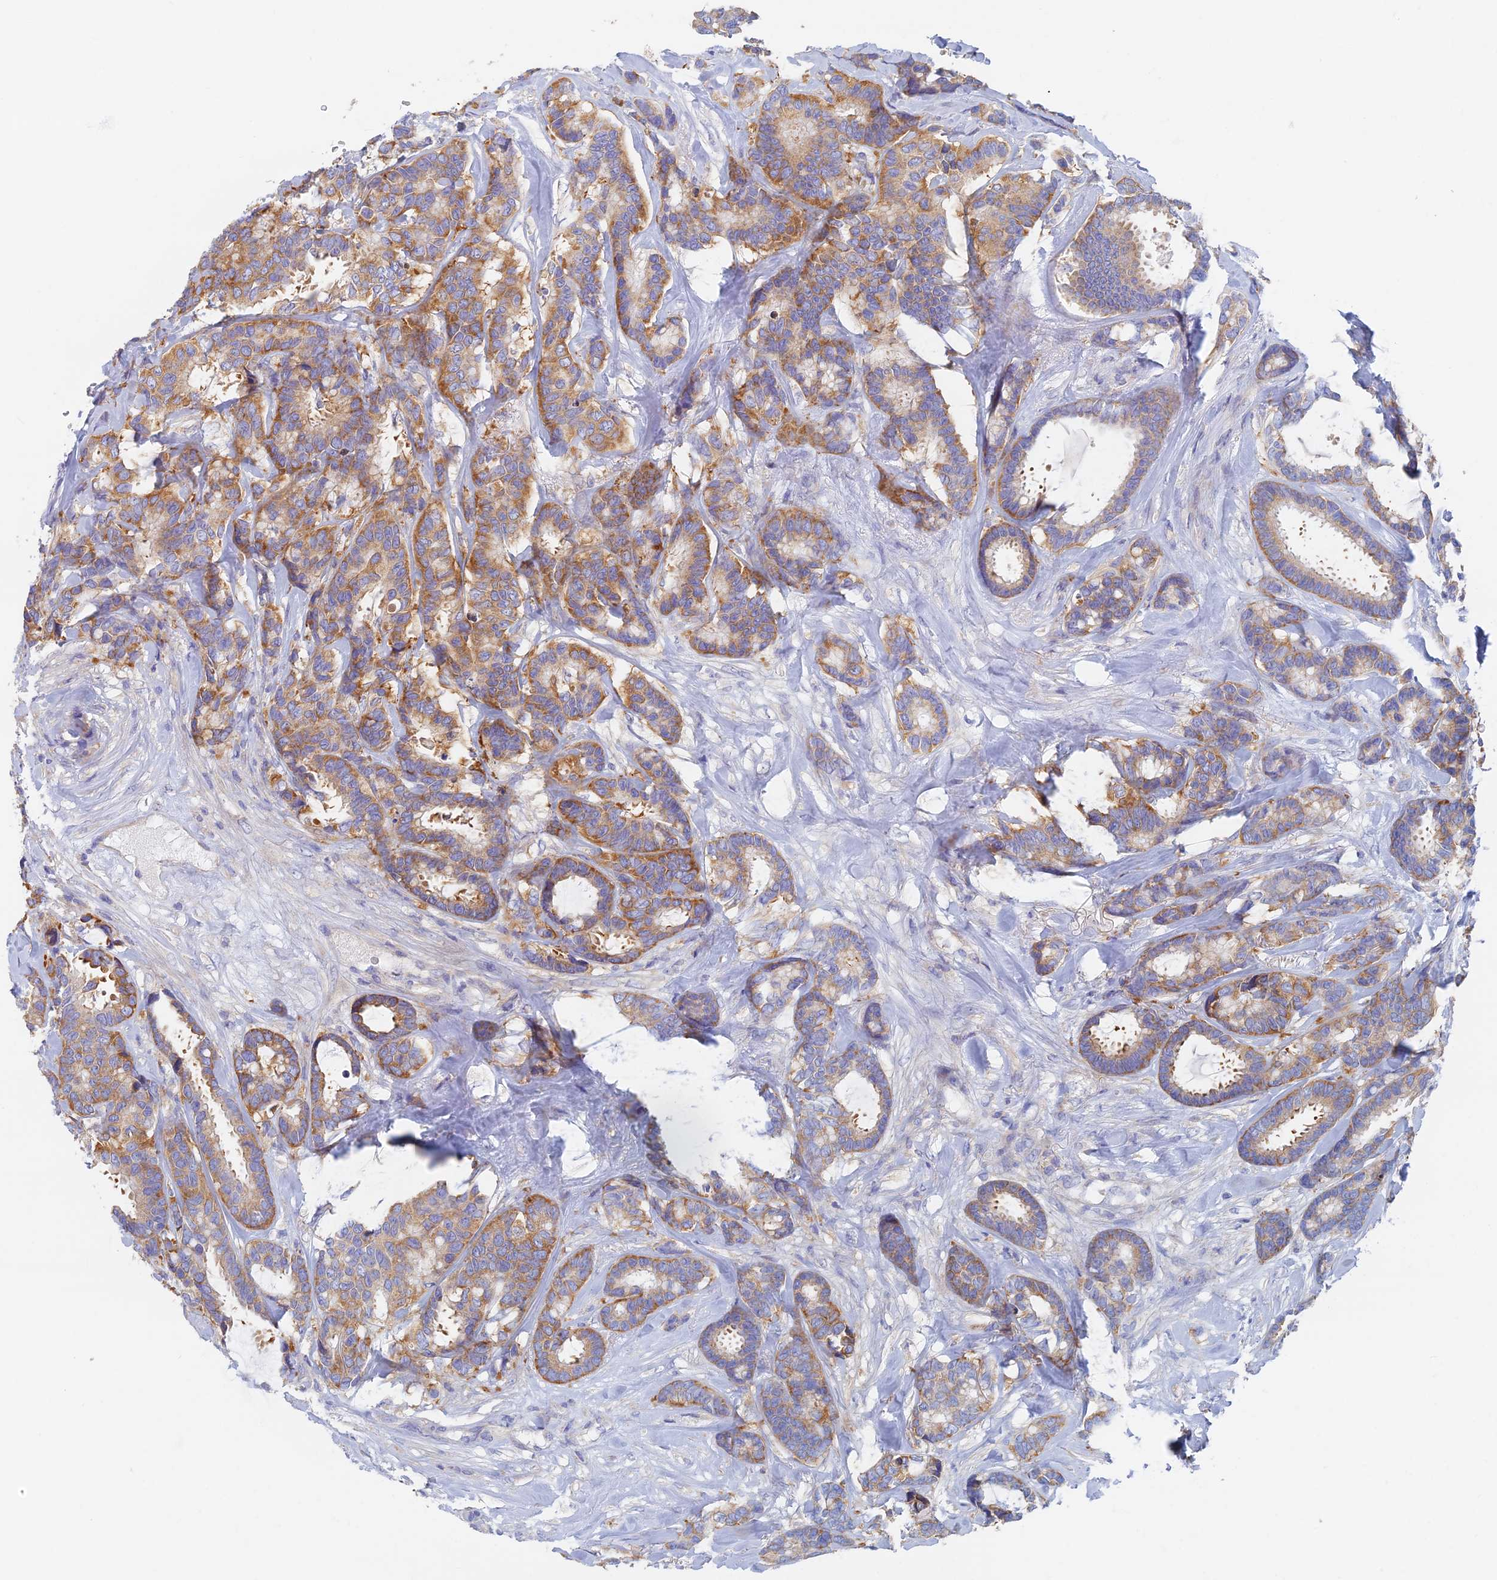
{"staining": {"intensity": "moderate", "quantity": ">75%", "location": "cytoplasmic/membranous"}, "tissue": "breast cancer", "cell_type": "Tumor cells", "image_type": "cancer", "snomed": [{"axis": "morphology", "description": "Duct carcinoma"}, {"axis": "topography", "description": "Breast"}], "caption": "This is a micrograph of IHC staining of breast cancer (intraductal carcinoma), which shows moderate expression in the cytoplasmic/membranous of tumor cells.", "gene": "TMEM44", "patient": {"sex": "female", "age": 87}}